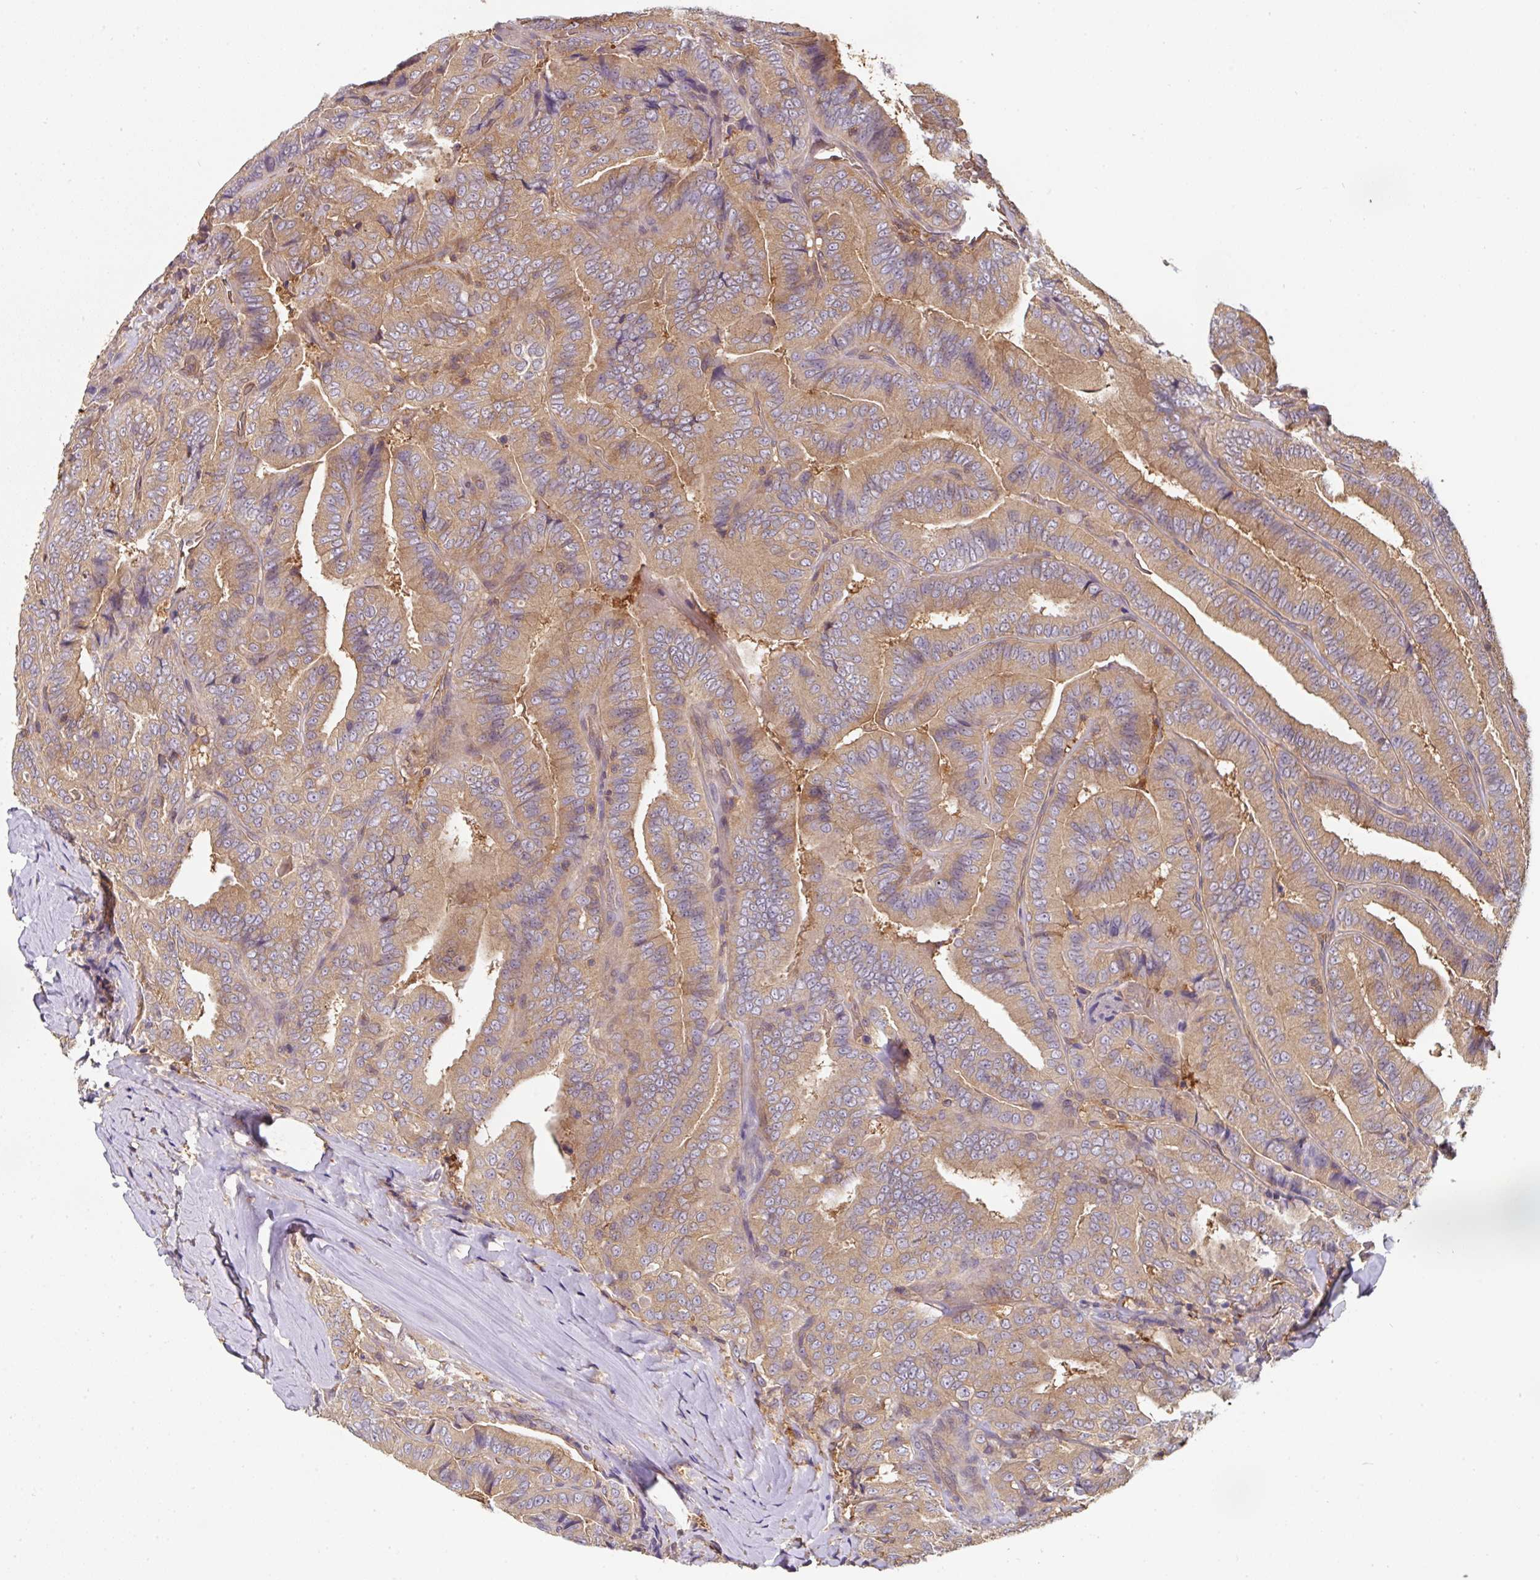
{"staining": {"intensity": "moderate", "quantity": "25%-75%", "location": "cytoplasmic/membranous"}, "tissue": "thyroid cancer", "cell_type": "Tumor cells", "image_type": "cancer", "snomed": [{"axis": "morphology", "description": "Papillary adenocarcinoma, NOS"}, {"axis": "topography", "description": "Thyroid gland"}], "caption": "The histopathology image shows a brown stain indicating the presence of a protein in the cytoplasmic/membranous of tumor cells in papillary adenocarcinoma (thyroid).", "gene": "ST13", "patient": {"sex": "male", "age": 61}}